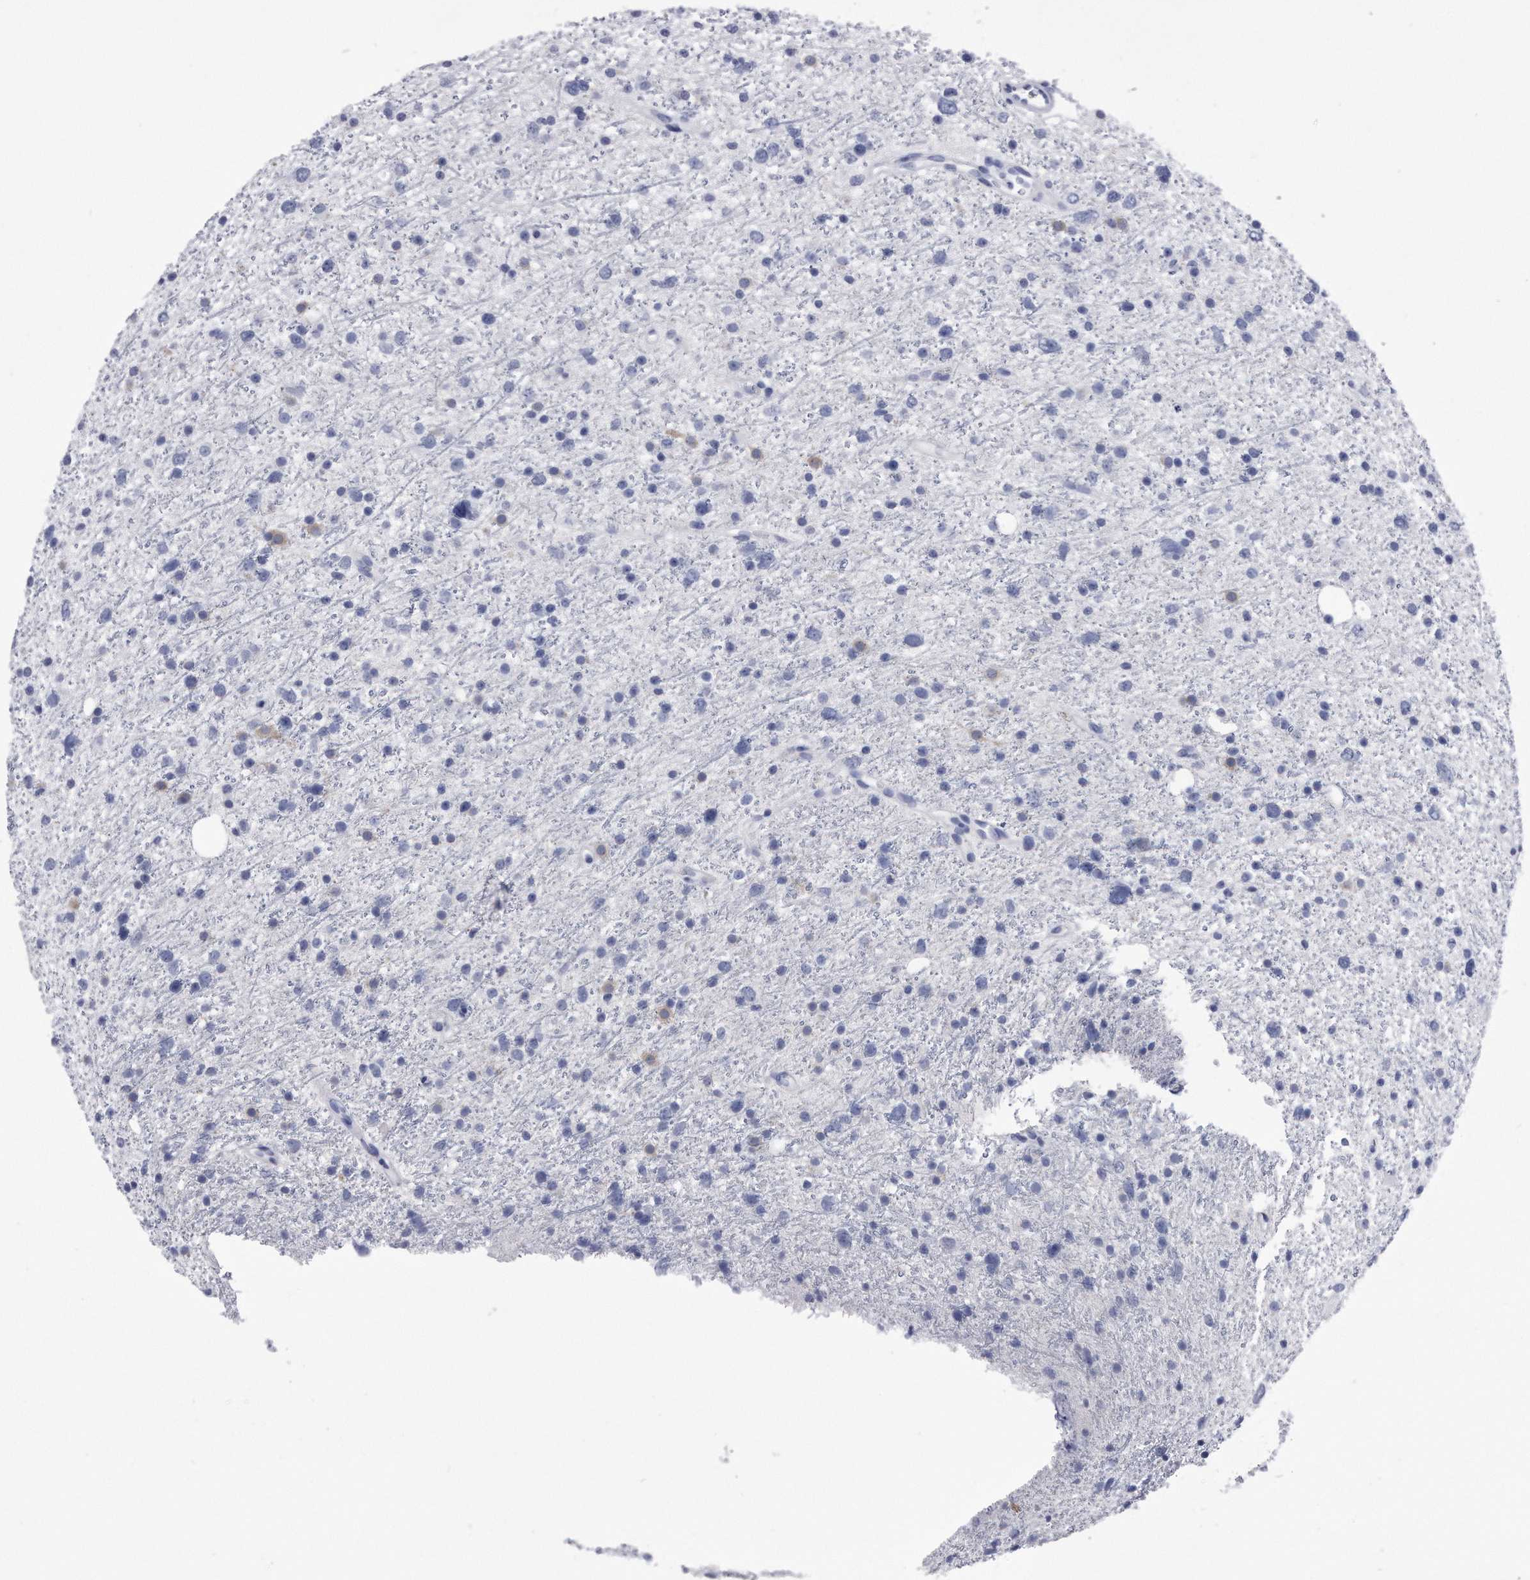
{"staining": {"intensity": "negative", "quantity": "none", "location": "none"}, "tissue": "glioma", "cell_type": "Tumor cells", "image_type": "cancer", "snomed": [{"axis": "morphology", "description": "Glioma, malignant, Low grade"}, {"axis": "topography", "description": "Cerebral cortex"}], "caption": "Glioma was stained to show a protein in brown. There is no significant positivity in tumor cells. (DAB immunohistochemistry visualized using brightfield microscopy, high magnification).", "gene": "KCTD8", "patient": {"sex": "female", "age": 39}}